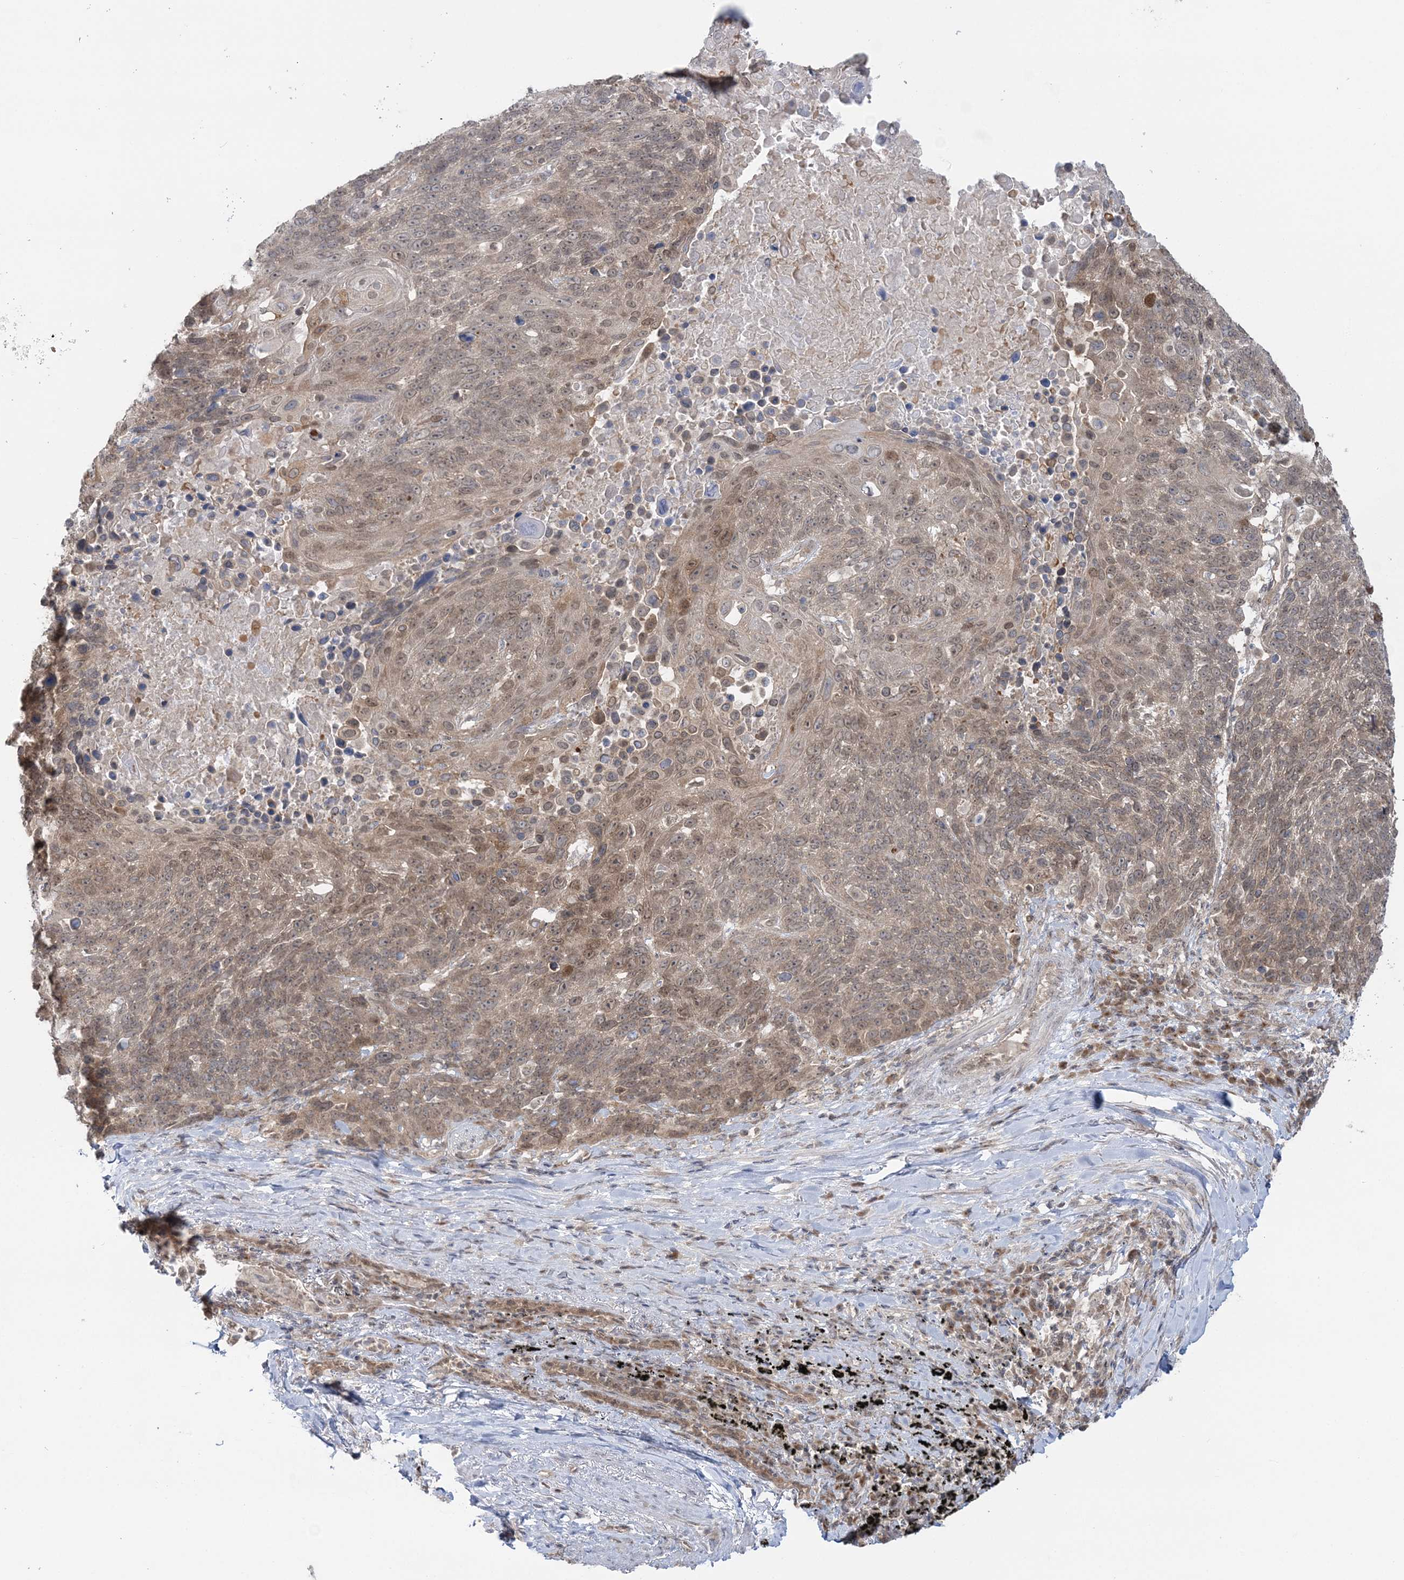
{"staining": {"intensity": "weak", "quantity": "25%-75%", "location": "cytoplasmic/membranous,nuclear"}, "tissue": "lung cancer", "cell_type": "Tumor cells", "image_type": "cancer", "snomed": [{"axis": "morphology", "description": "Squamous cell carcinoma, NOS"}, {"axis": "topography", "description": "Lung"}], "caption": "Weak cytoplasmic/membranous and nuclear positivity is present in approximately 25%-75% of tumor cells in lung squamous cell carcinoma. The staining was performed using DAB (3,3'-diaminobenzidine), with brown indicating positive protein expression. Nuclei are stained blue with hematoxylin.", "gene": "ZFAND6", "patient": {"sex": "male", "age": 66}}